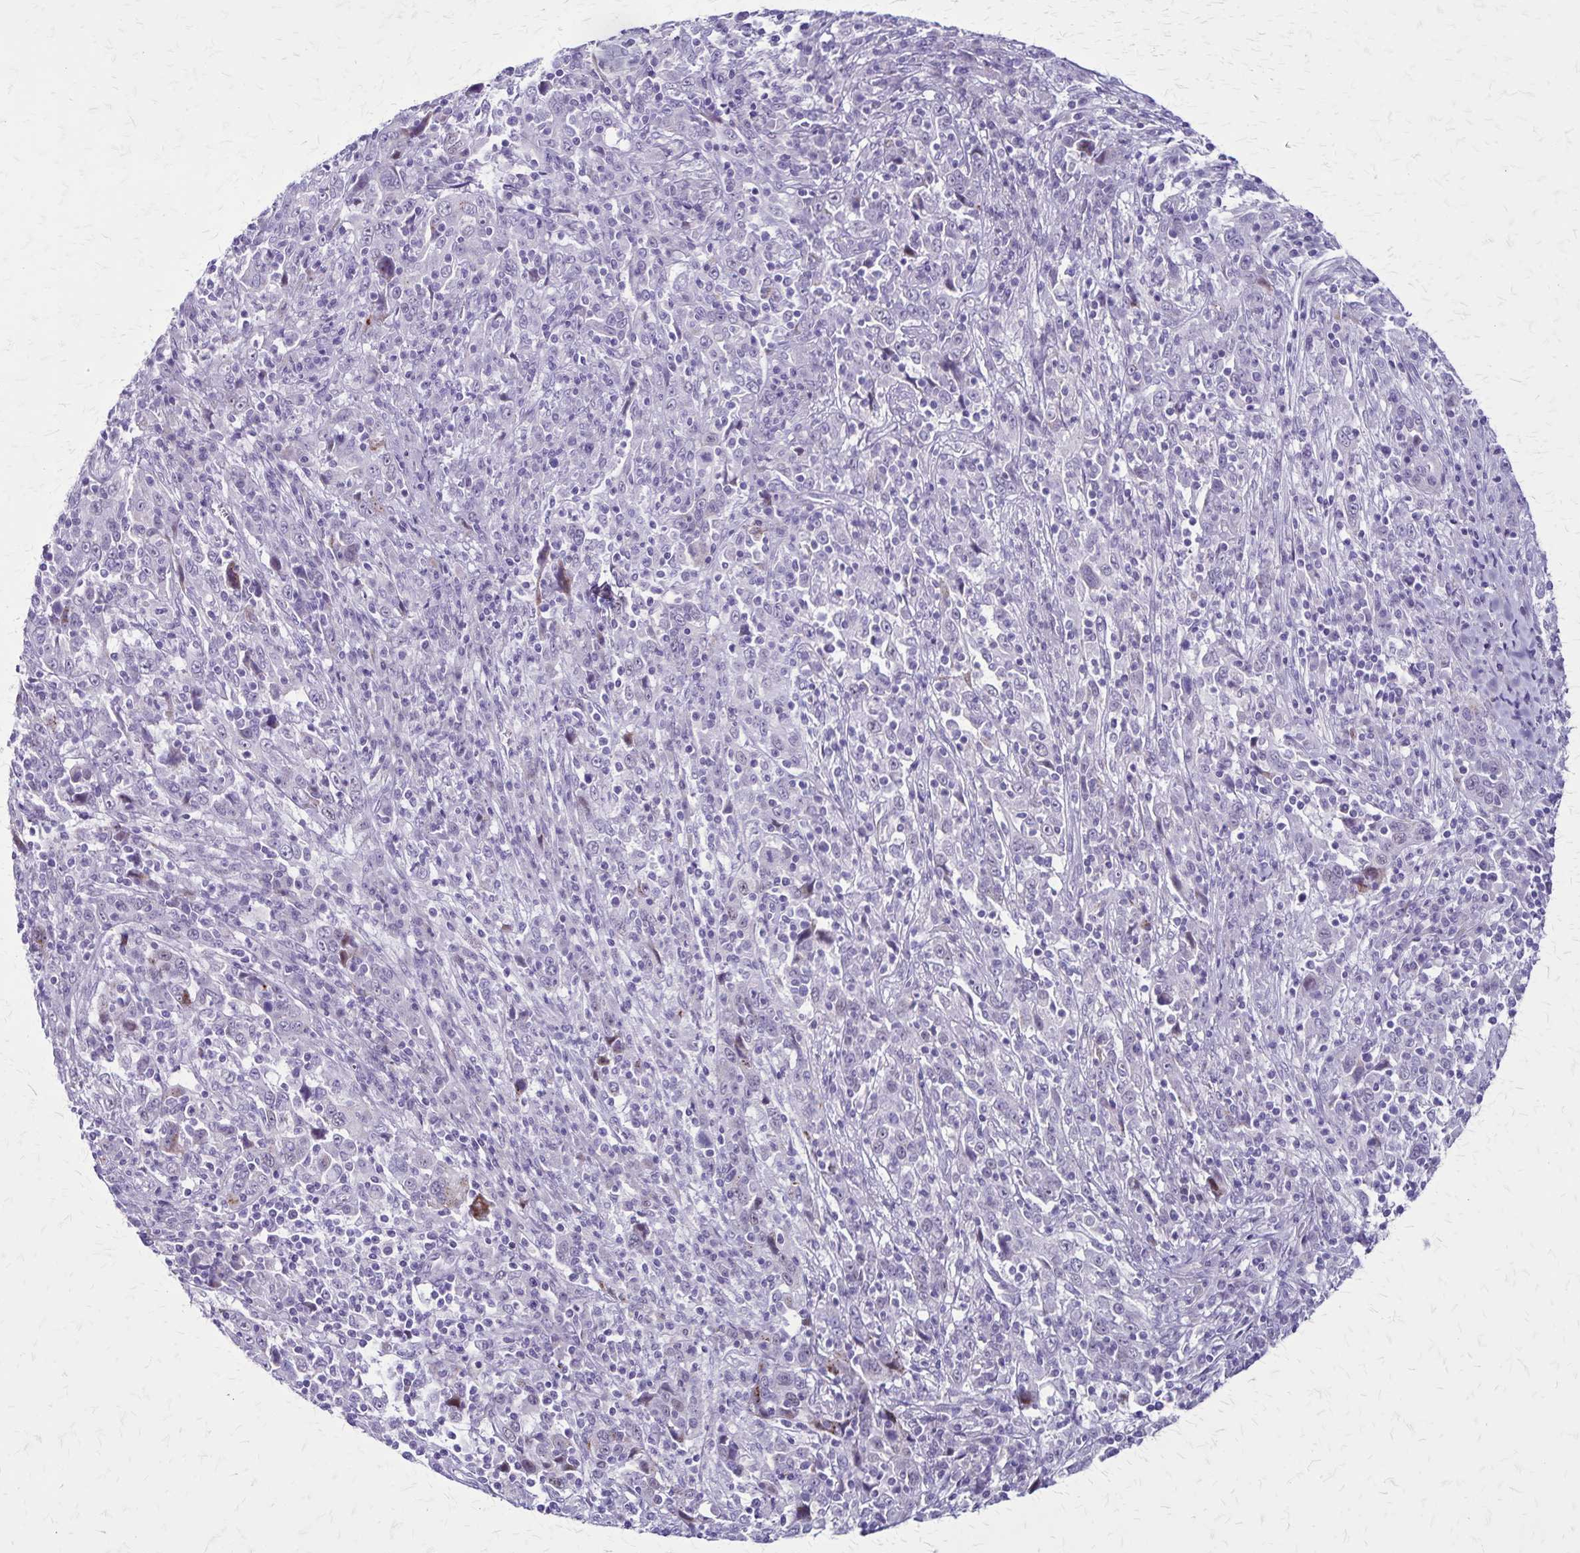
{"staining": {"intensity": "negative", "quantity": "none", "location": "none"}, "tissue": "cervical cancer", "cell_type": "Tumor cells", "image_type": "cancer", "snomed": [{"axis": "morphology", "description": "Squamous cell carcinoma, NOS"}, {"axis": "topography", "description": "Cervix"}], "caption": "Protein analysis of squamous cell carcinoma (cervical) exhibits no significant staining in tumor cells.", "gene": "OR51B5", "patient": {"sex": "female", "age": 46}}